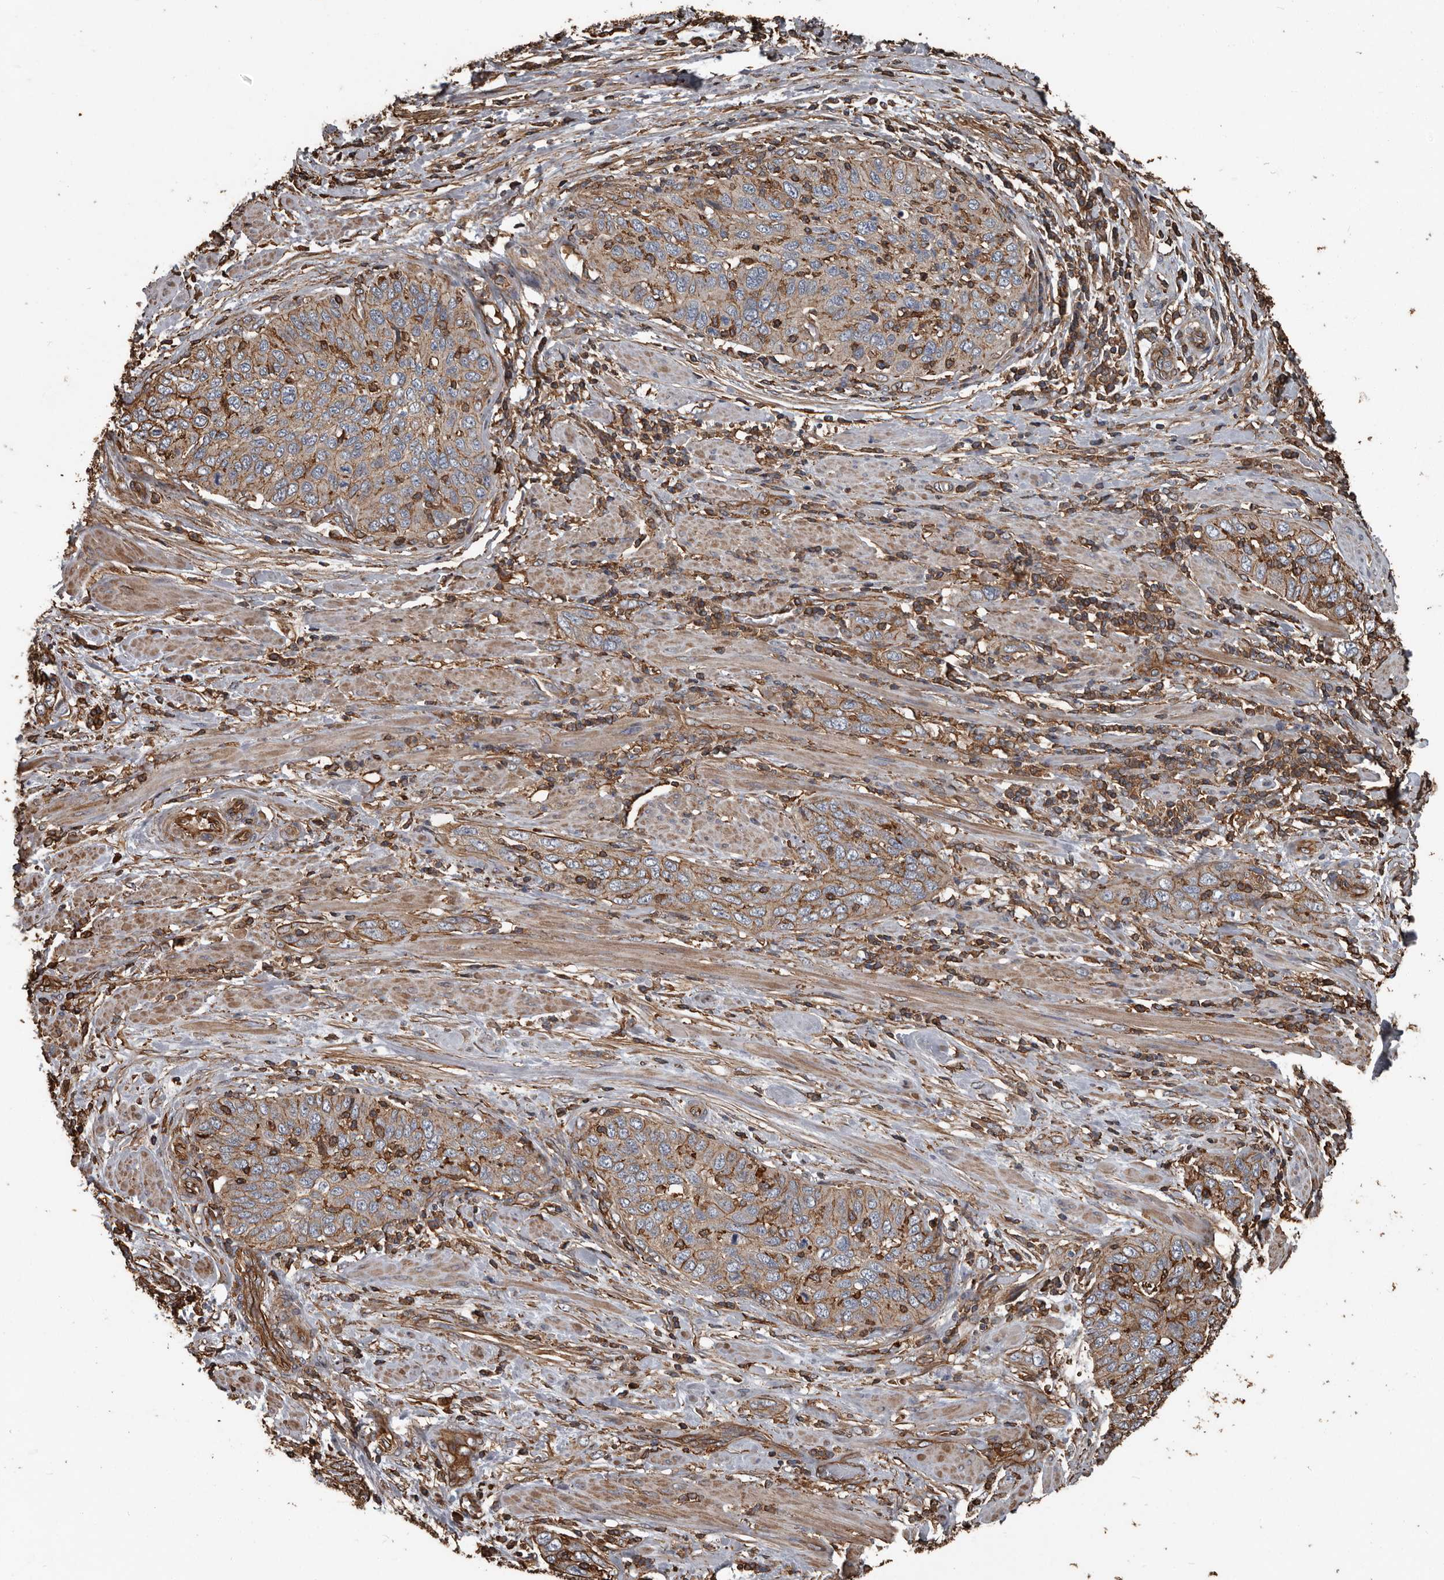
{"staining": {"intensity": "weak", "quantity": "25%-75%", "location": "cytoplasmic/membranous"}, "tissue": "cervical cancer", "cell_type": "Tumor cells", "image_type": "cancer", "snomed": [{"axis": "morphology", "description": "Squamous cell carcinoma, NOS"}, {"axis": "topography", "description": "Cervix"}], "caption": "Immunohistochemistry (IHC) (DAB (3,3'-diaminobenzidine)) staining of human cervical cancer (squamous cell carcinoma) exhibits weak cytoplasmic/membranous protein positivity in approximately 25%-75% of tumor cells.", "gene": "DENND6B", "patient": {"sex": "female", "age": 60}}